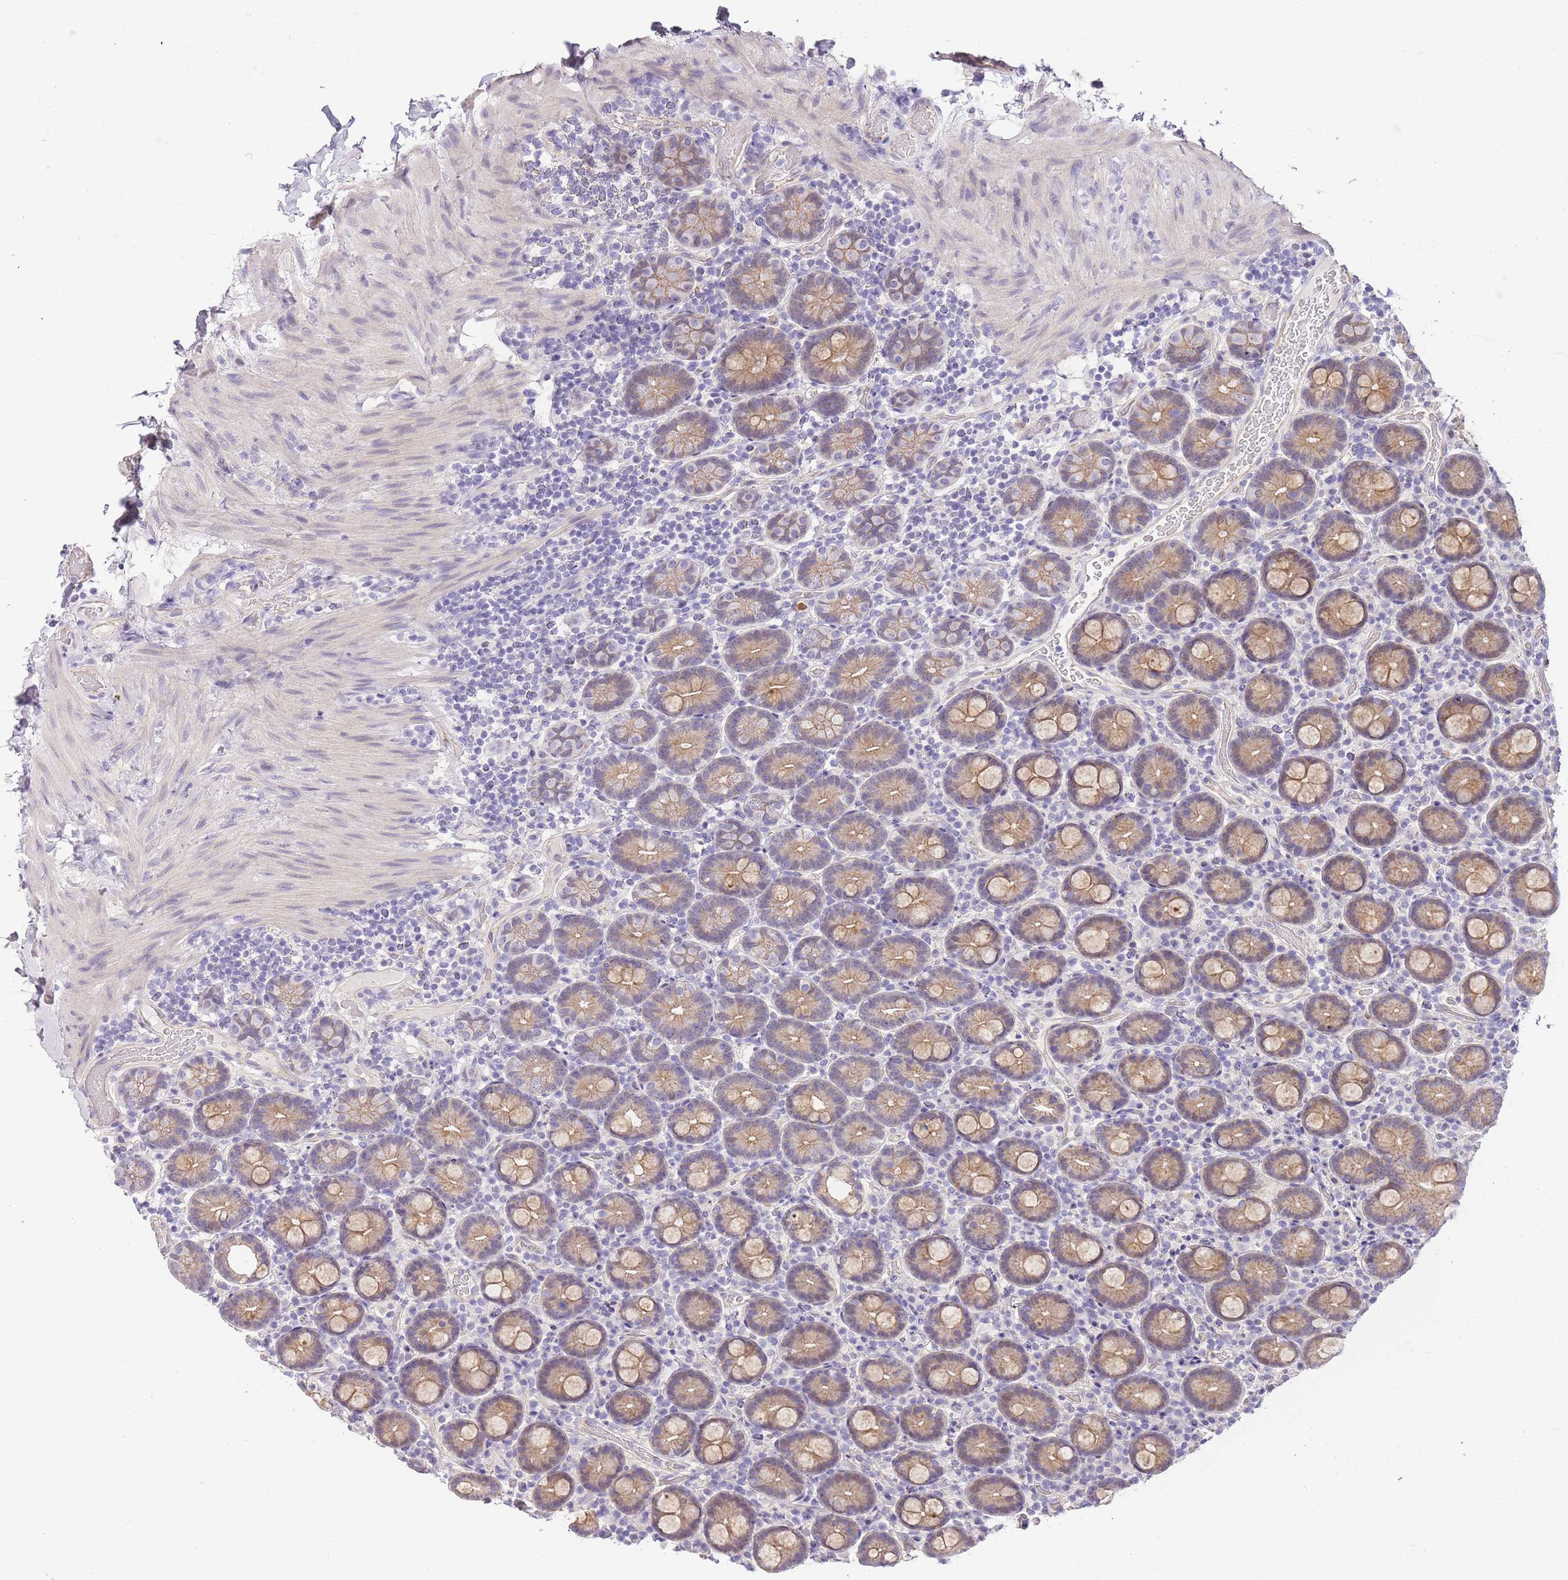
{"staining": {"intensity": "weak", "quantity": ">75%", "location": "cytoplasmic/membranous"}, "tissue": "duodenum", "cell_type": "Glandular cells", "image_type": "normal", "snomed": [{"axis": "morphology", "description": "Normal tissue, NOS"}, {"axis": "topography", "description": "Duodenum"}], "caption": "IHC micrograph of normal duodenum: duodenum stained using immunohistochemistry (IHC) reveals low levels of weak protein expression localized specifically in the cytoplasmic/membranous of glandular cells, appearing as a cytoplasmic/membranous brown color.", "gene": "CLBA1", "patient": {"sex": "male", "age": 55}}